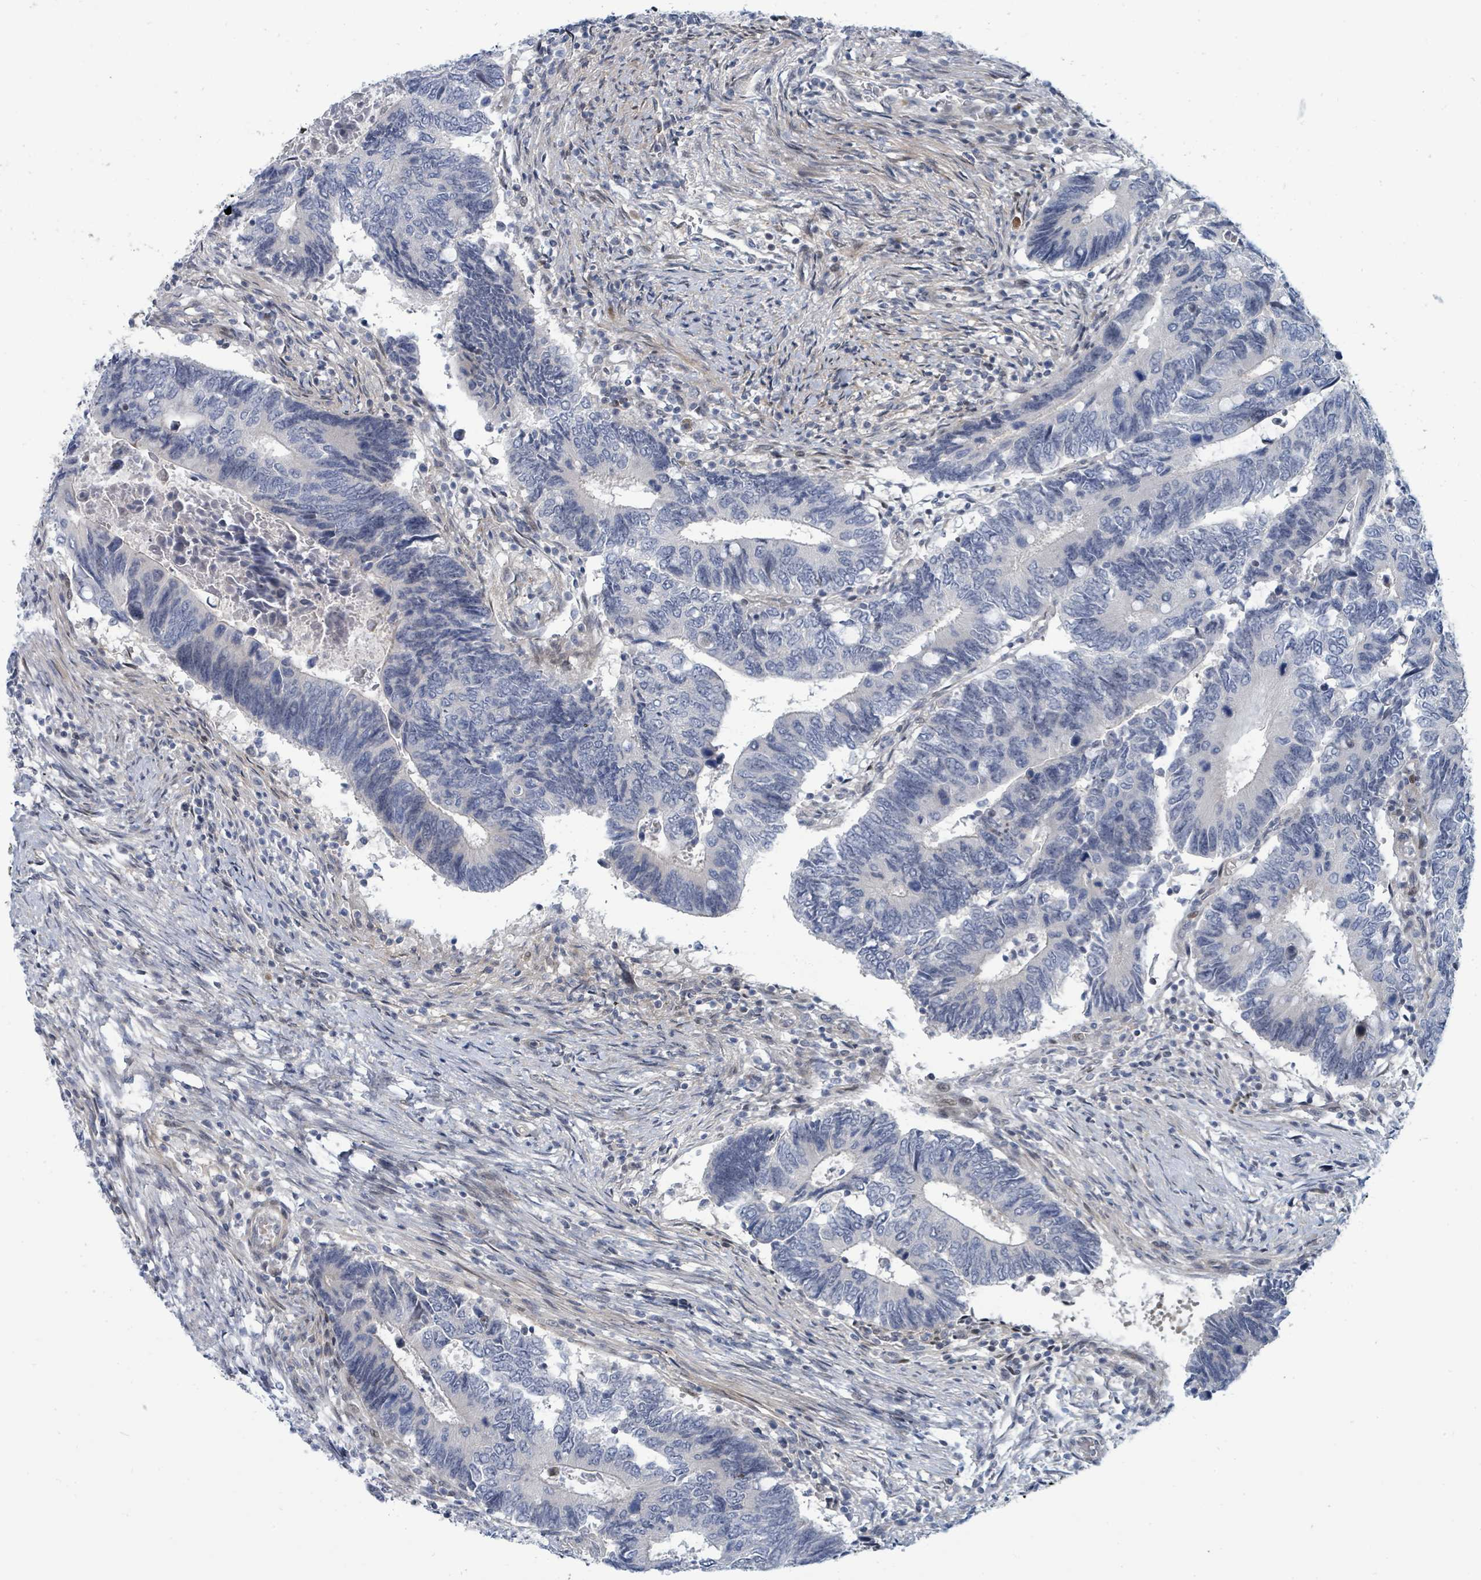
{"staining": {"intensity": "negative", "quantity": "none", "location": "none"}, "tissue": "colorectal cancer", "cell_type": "Tumor cells", "image_type": "cancer", "snomed": [{"axis": "morphology", "description": "Adenocarcinoma, NOS"}, {"axis": "topography", "description": "Colon"}], "caption": "High magnification brightfield microscopy of colorectal adenocarcinoma stained with DAB (brown) and counterstained with hematoxylin (blue): tumor cells show no significant expression. Brightfield microscopy of immunohistochemistry (IHC) stained with DAB (brown) and hematoxylin (blue), captured at high magnification.", "gene": "SUMO4", "patient": {"sex": "male", "age": 87}}